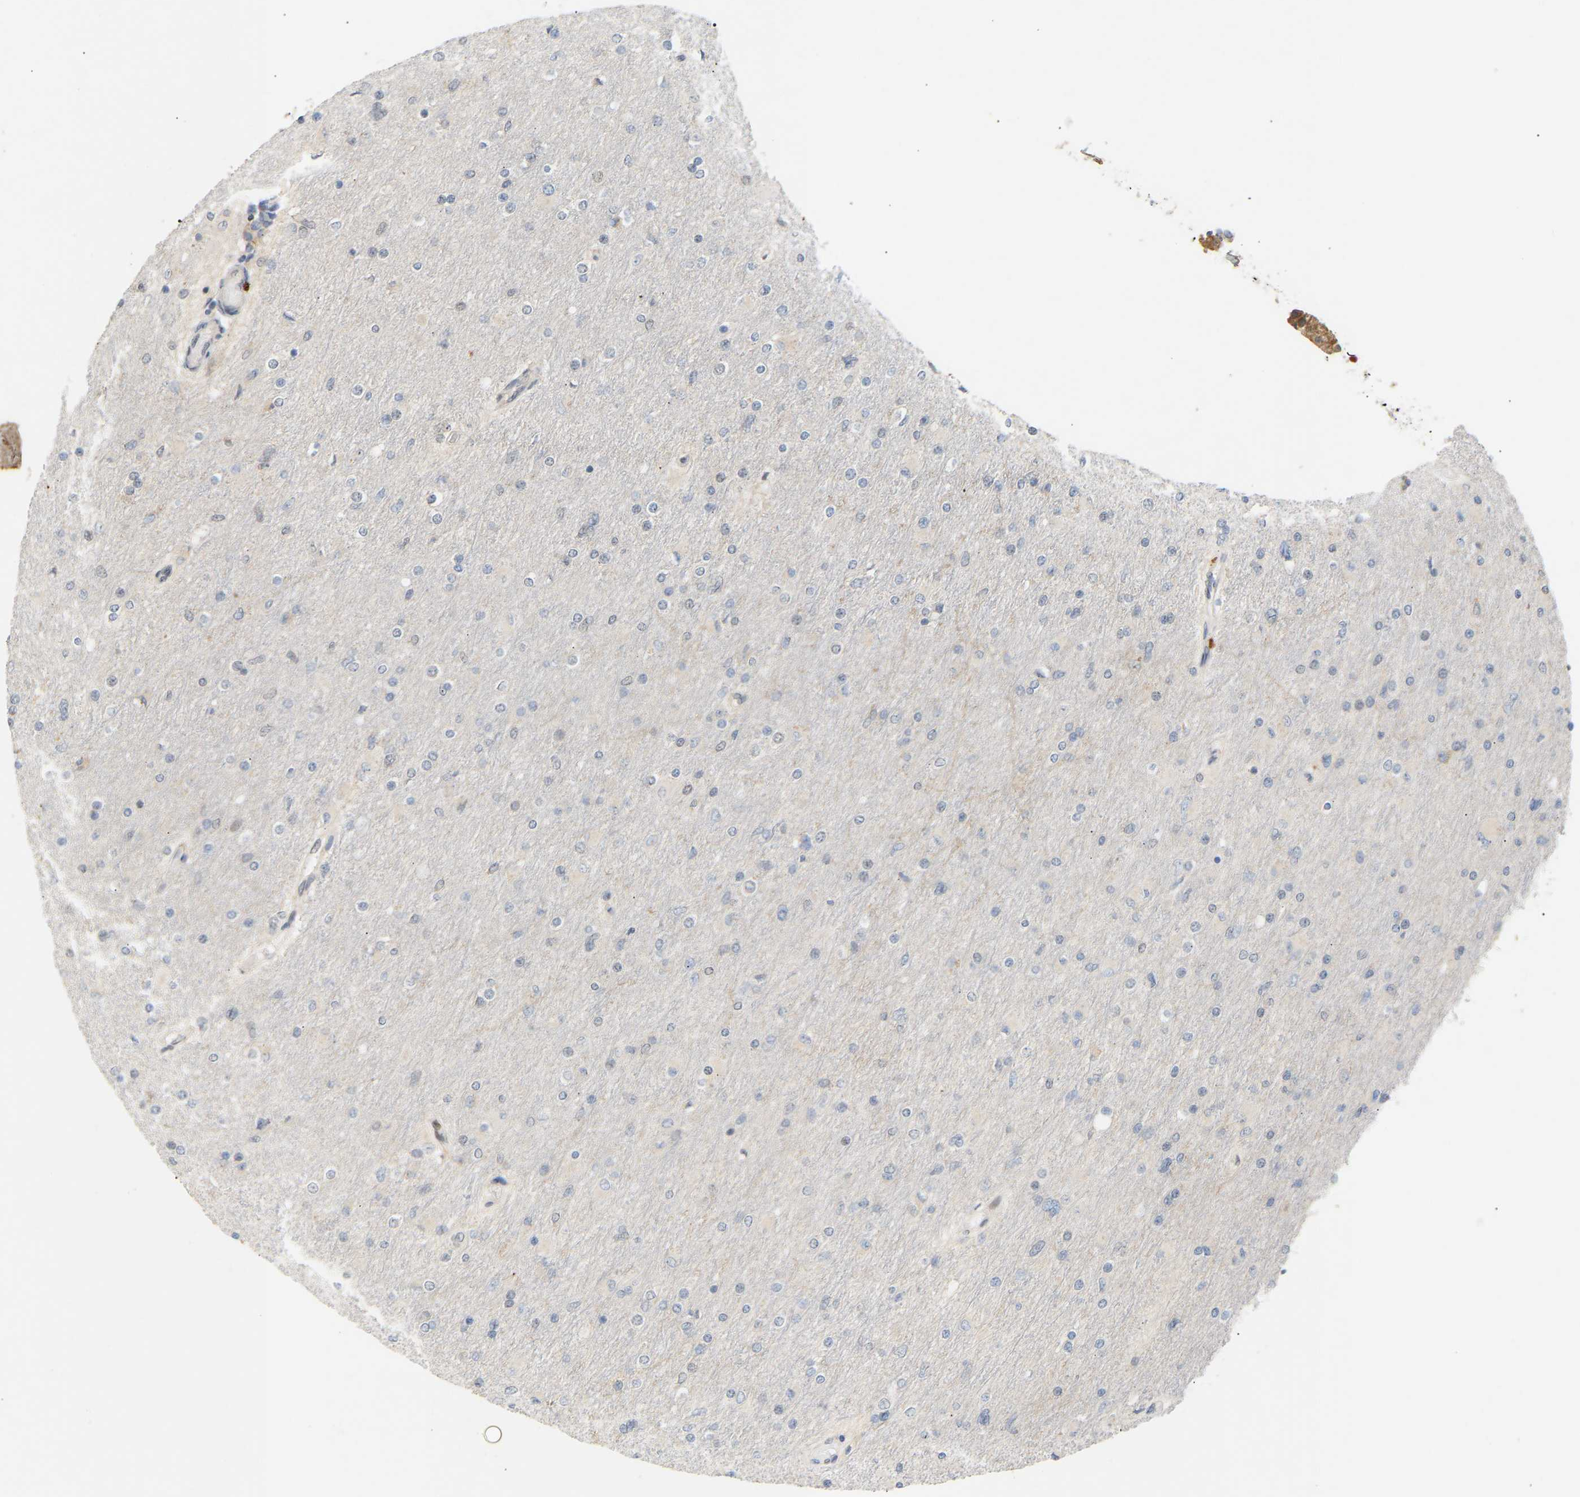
{"staining": {"intensity": "negative", "quantity": "none", "location": "none"}, "tissue": "glioma", "cell_type": "Tumor cells", "image_type": "cancer", "snomed": [{"axis": "morphology", "description": "Glioma, malignant, High grade"}, {"axis": "topography", "description": "Cerebral cortex"}], "caption": "Immunohistochemical staining of high-grade glioma (malignant) displays no significant positivity in tumor cells.", "gene": "PTPN4", "patient": {"sex": "female", "age": 36}}